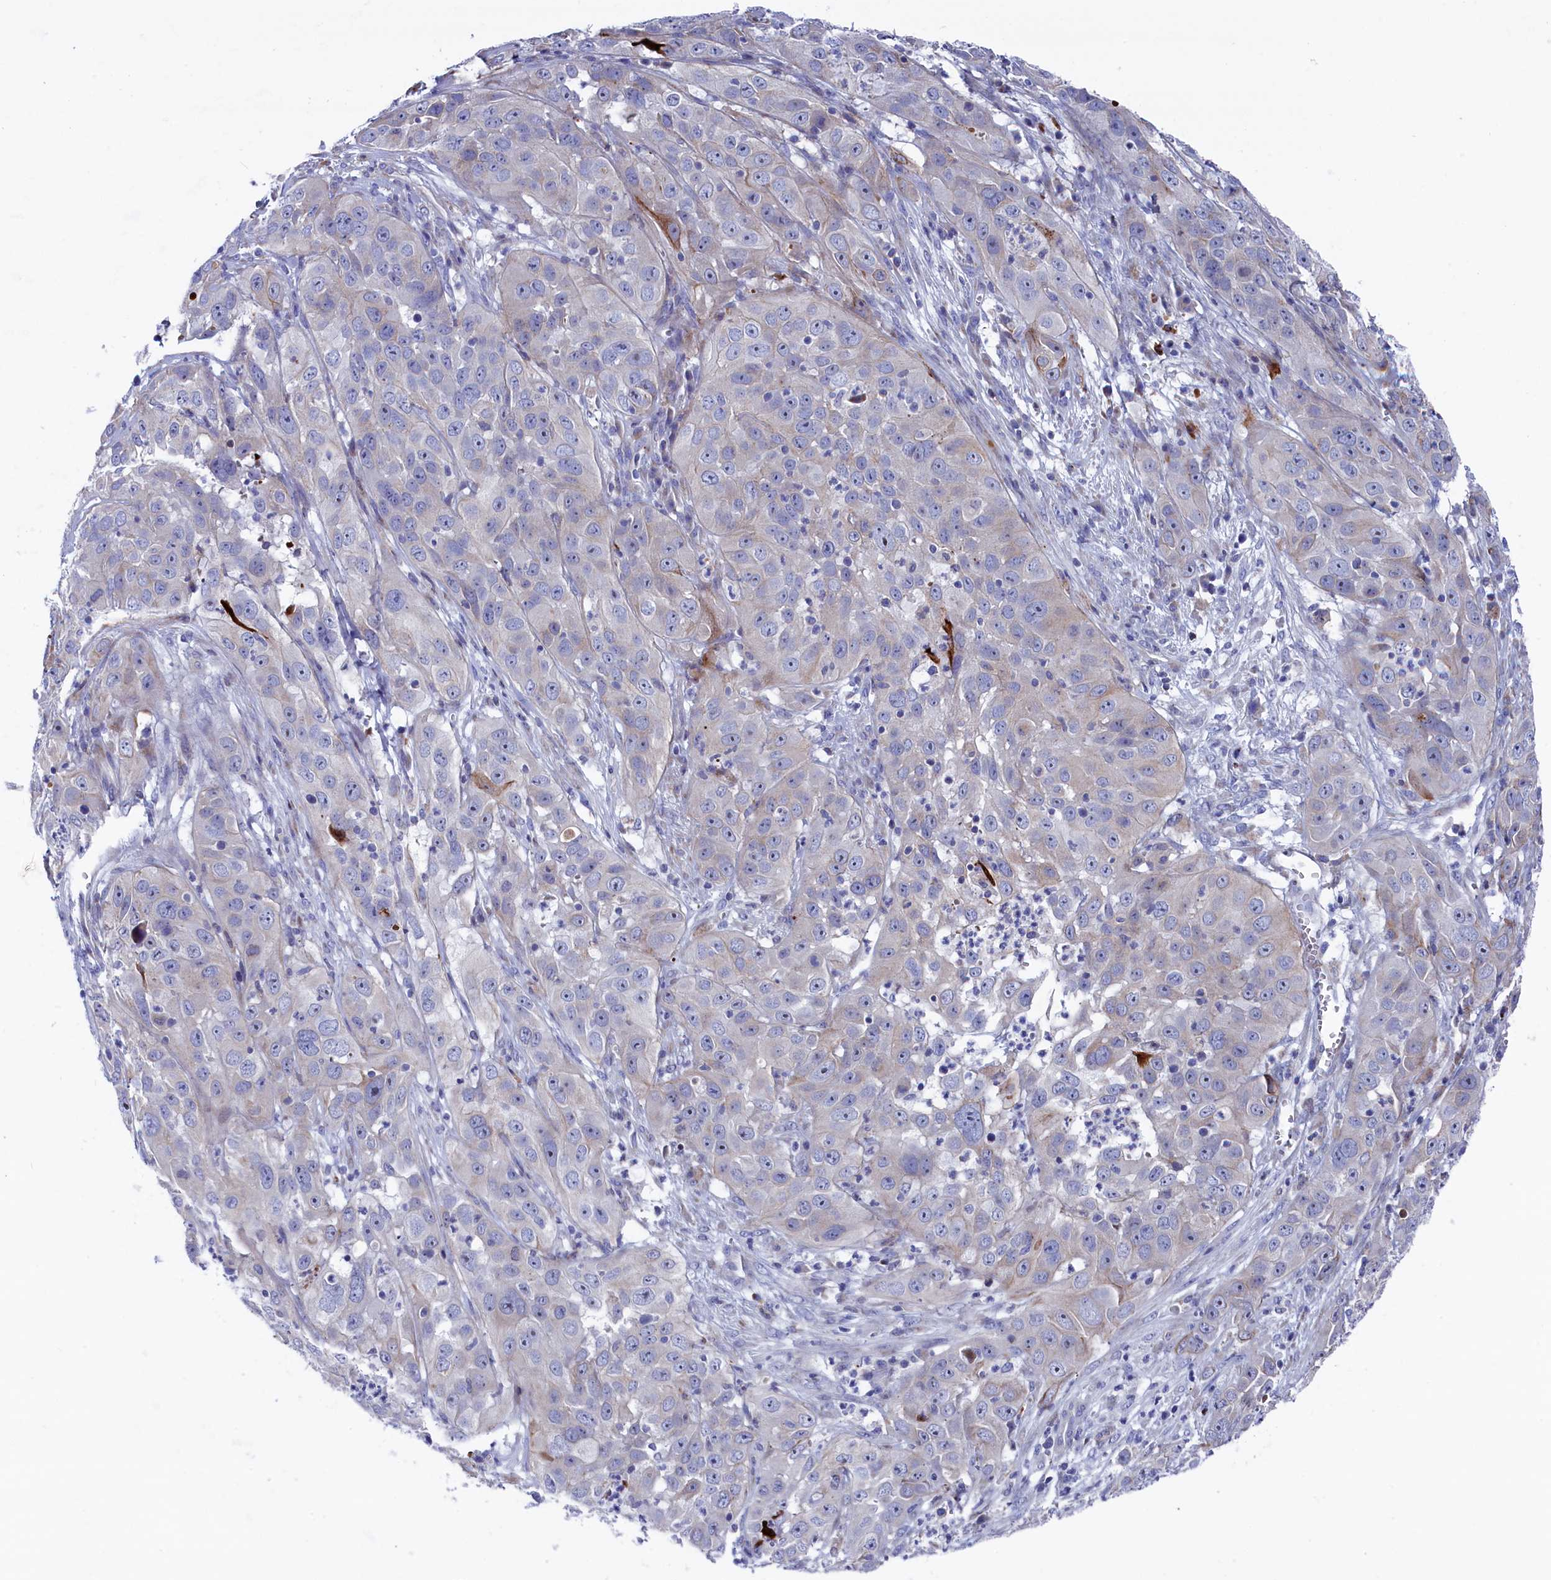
{"staining": {"intensity": "negative", "quantity": "none", "location": "none"}, "tissue": "cervical cancer", "cell_type": "Tumor cells", "image_type": "cancer", "snomed": [{"axis": "morphology", "description": "Squamous cell carcinoma, NOS"}, {"axis": "topography", "description": "Cervix"}], "caption": "There is no significant expression in tumor cells of cervical cancer (squamous cell carcinoma).", "gene": "NUDT7", "patient": {"sex": "female", "age": 32}}